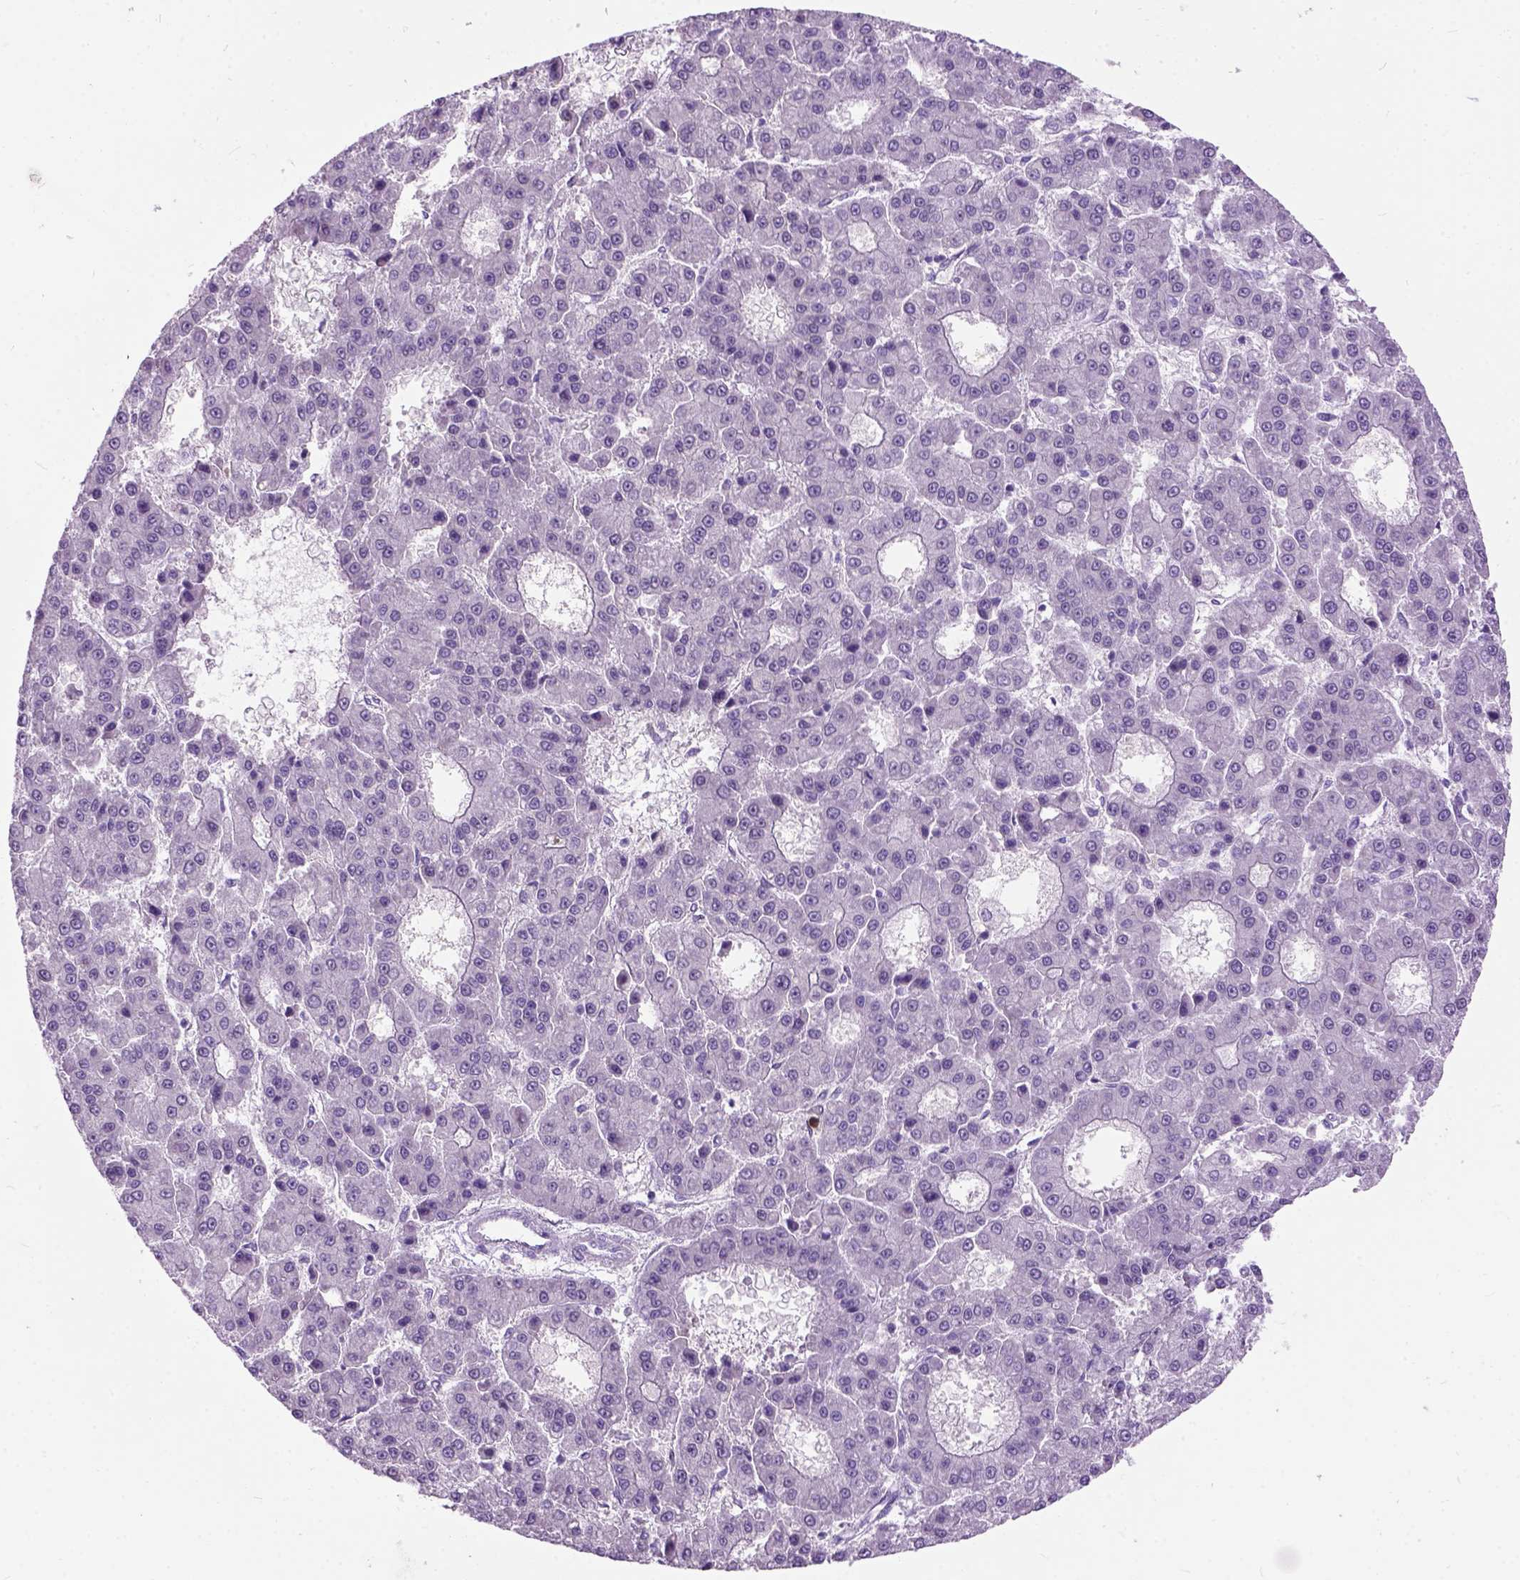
{"staining": {"intensity": "negative", "quantity": "none", "location": "none"}, "tissue": "liver cancer", "cell_type": "Tumor cells", "image_type": "cancer", "snomed": [{"axis": "morphology", "description": "Carcinoma, Hepatocellular, NOS"}, {"axis": "topography", "description": "Liver"}], "caption": "A histopathology image of human hepatocellular carcinoma (liver) is negative for staining in tumor cells. Nuclei are stained in blue.", "gene": "MAPT", "patient": {"sex": "male", "age": 70}}